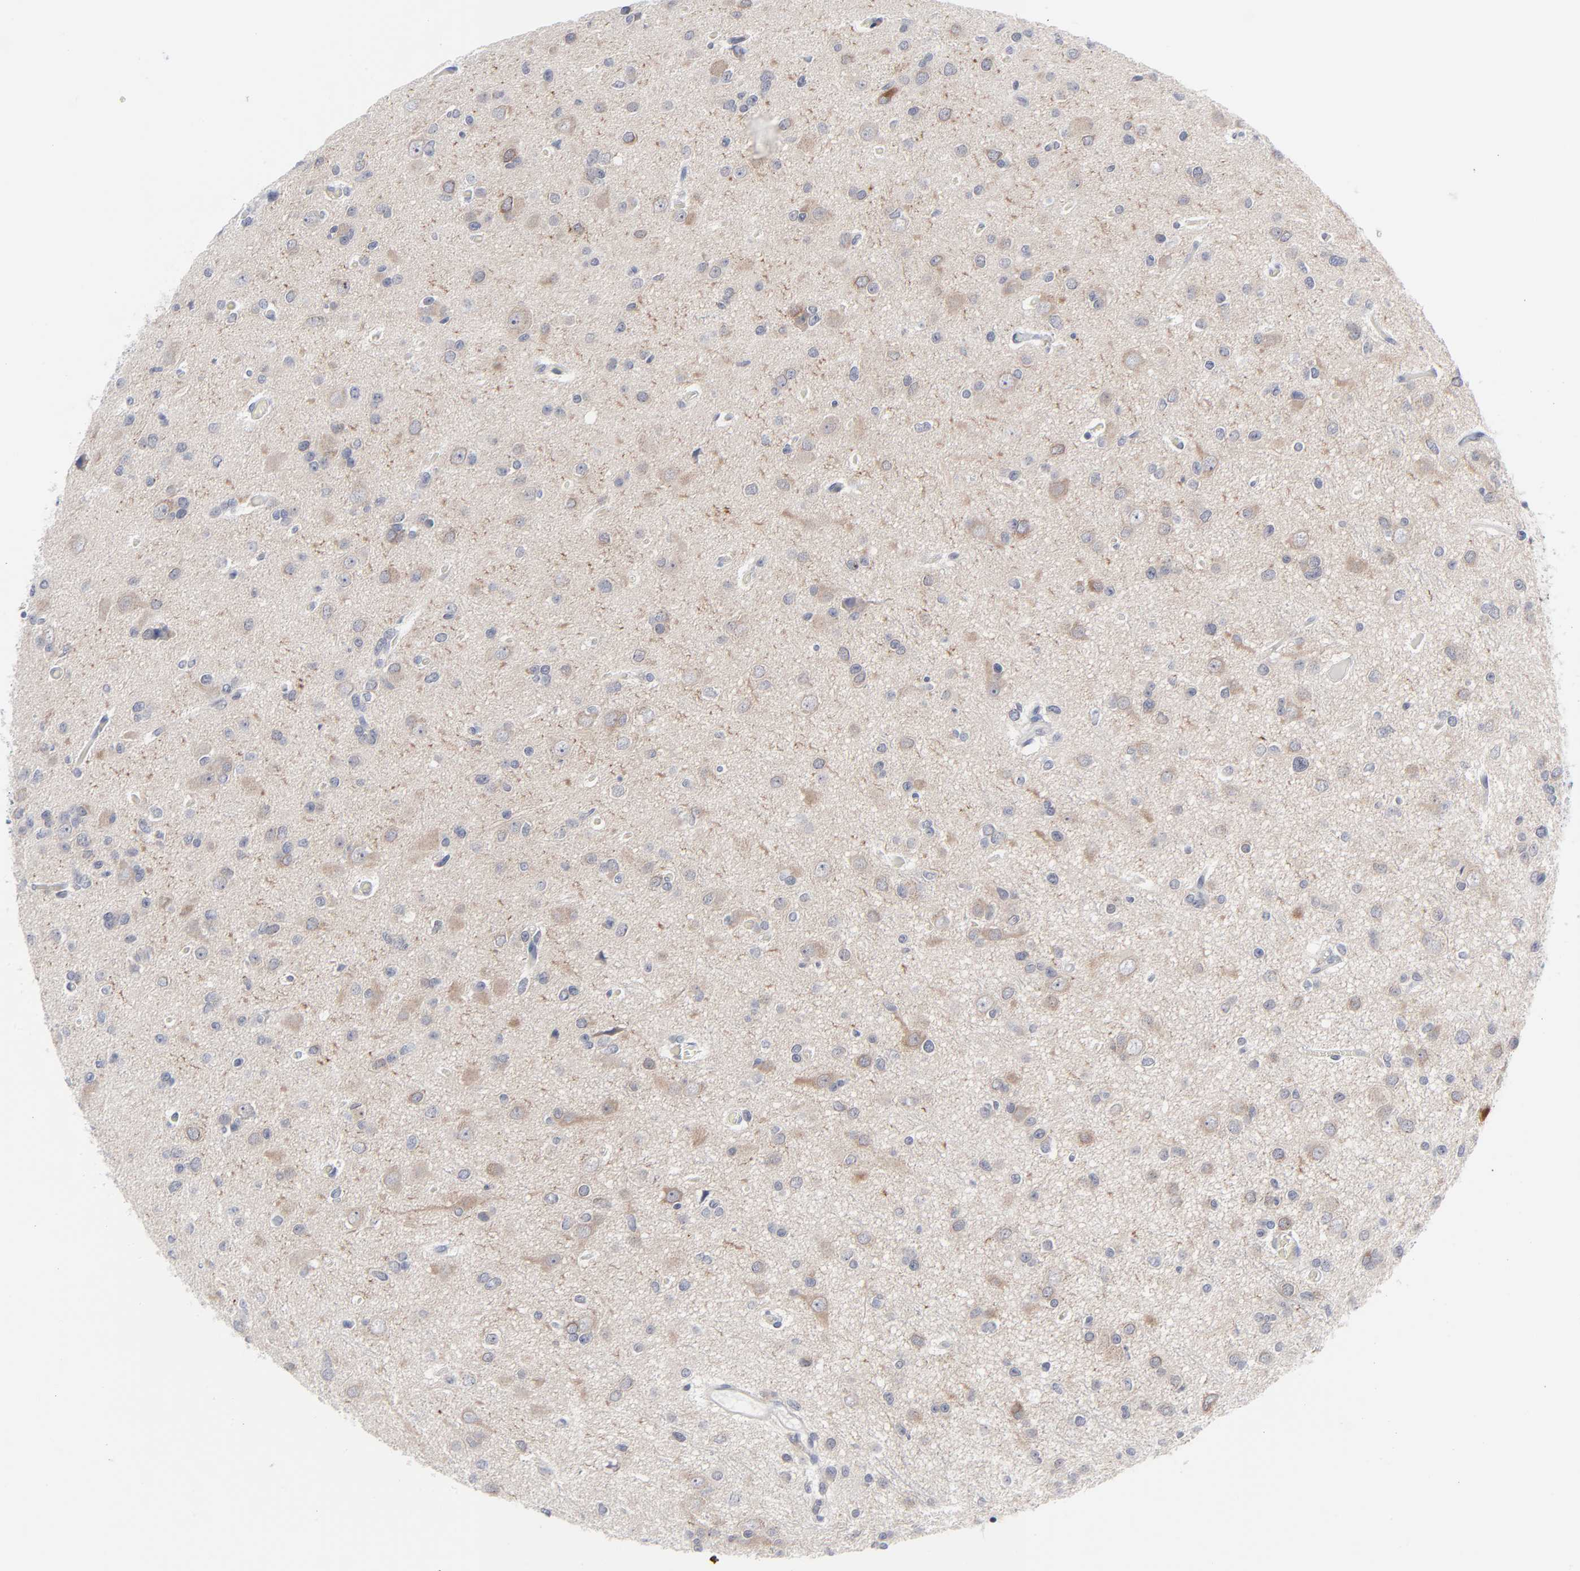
{"staining": {"intensity": "negative", "quantity": "none", "location": "none"}, "tissue": "glioma", "cell_type": "Tumor cells", "image_type": "cancer", "snomed": [{"axis": "morphology", "description": "Glioma, malignant, Low grade"}, {"axis": "topography", "description": "Brain"}], "caption": "High magnification brightfield microscopy of malignant low-grade glioma stained with DAB (brown) and counterstained with hematoxylin (blue): tumor cells show no significant staining. The staining is performed using DAB (3,3'-diaminobenzidine) brown chromogen with nuclei counter-stained in using hematoxylin.", "gene": "CLEC4G", "patient": {"sex": "male", "age": 42}}